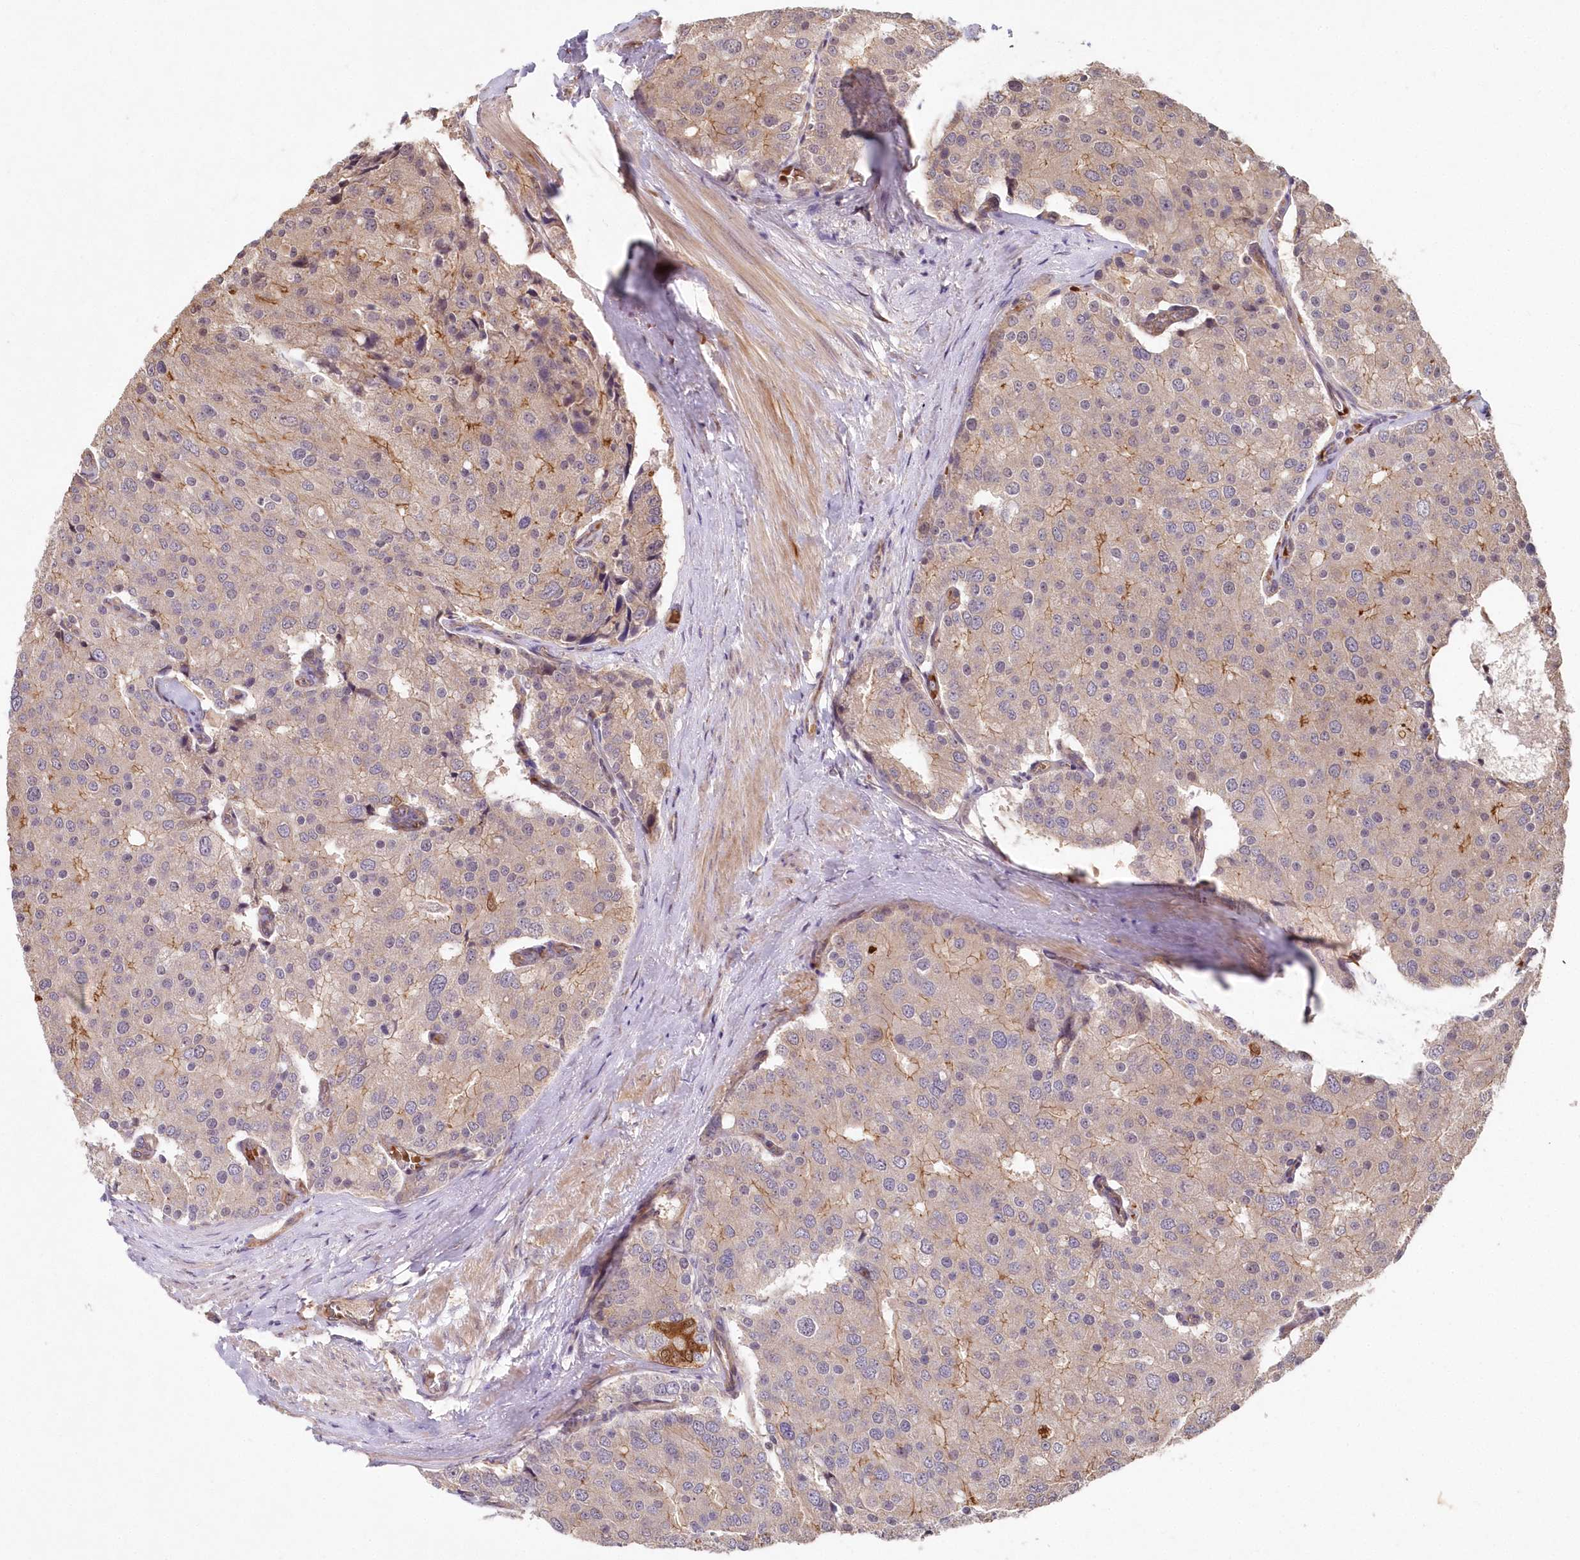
{"staining": {"intensity": "moderate", "quantity": "<25%", "location": "cytoplasmic/membranous"}, "tissue": "prostate cancer", "cell_type": "Tumor cells", "image_type": "cancer", "snomed": [{"axis": "morphology", "description": "Adenocarcinoma, High grade"}, {"axis": "topography", "description": "Prostate"}], "caption": "Prostate cancer stained with a protein marker displays moderate staining in tumor cells.", "gene": "HYCC2", "patient": {"sex": "male", "age": 50}}